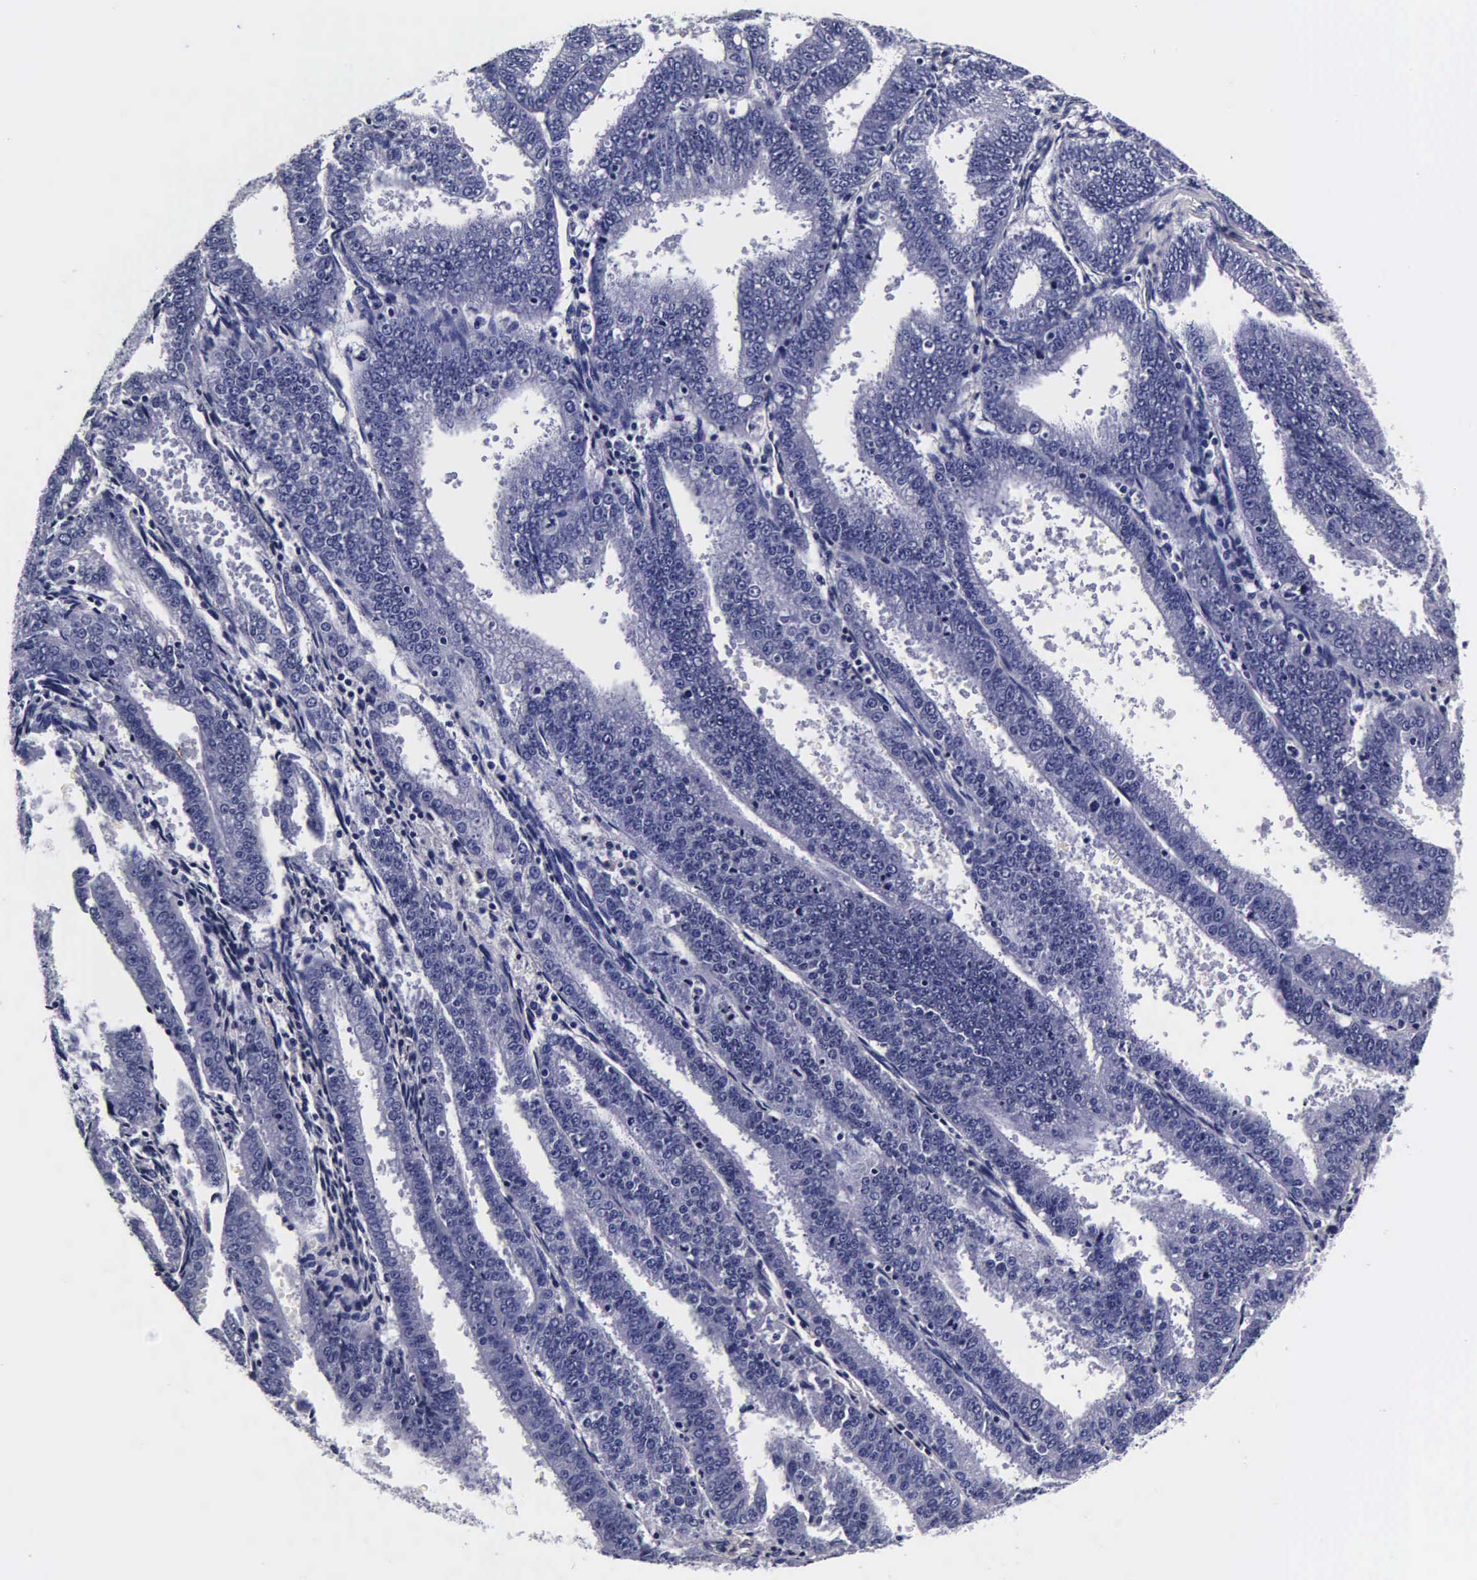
{"staining": {"intensity": "negative", "quantity": "none", "location": "none"}, "tissue": "endometrial cancer", "cell_type": "Tumor cells", "image_type": "cancer", "snomed": [{"axis": "morphology", "description": "Adenocarcinoma, NOS"}, {"axis": "topography", "description": "Endometrium"}], "caption": "DAB (3,3'-diaminobenzidine) immunohistochemical staining of adenocarcinoma (endometrial) exhibits no significant positivity in tumor cells.", "gene": "IAPP", "patient": {"sex": "female", "age": 66}}